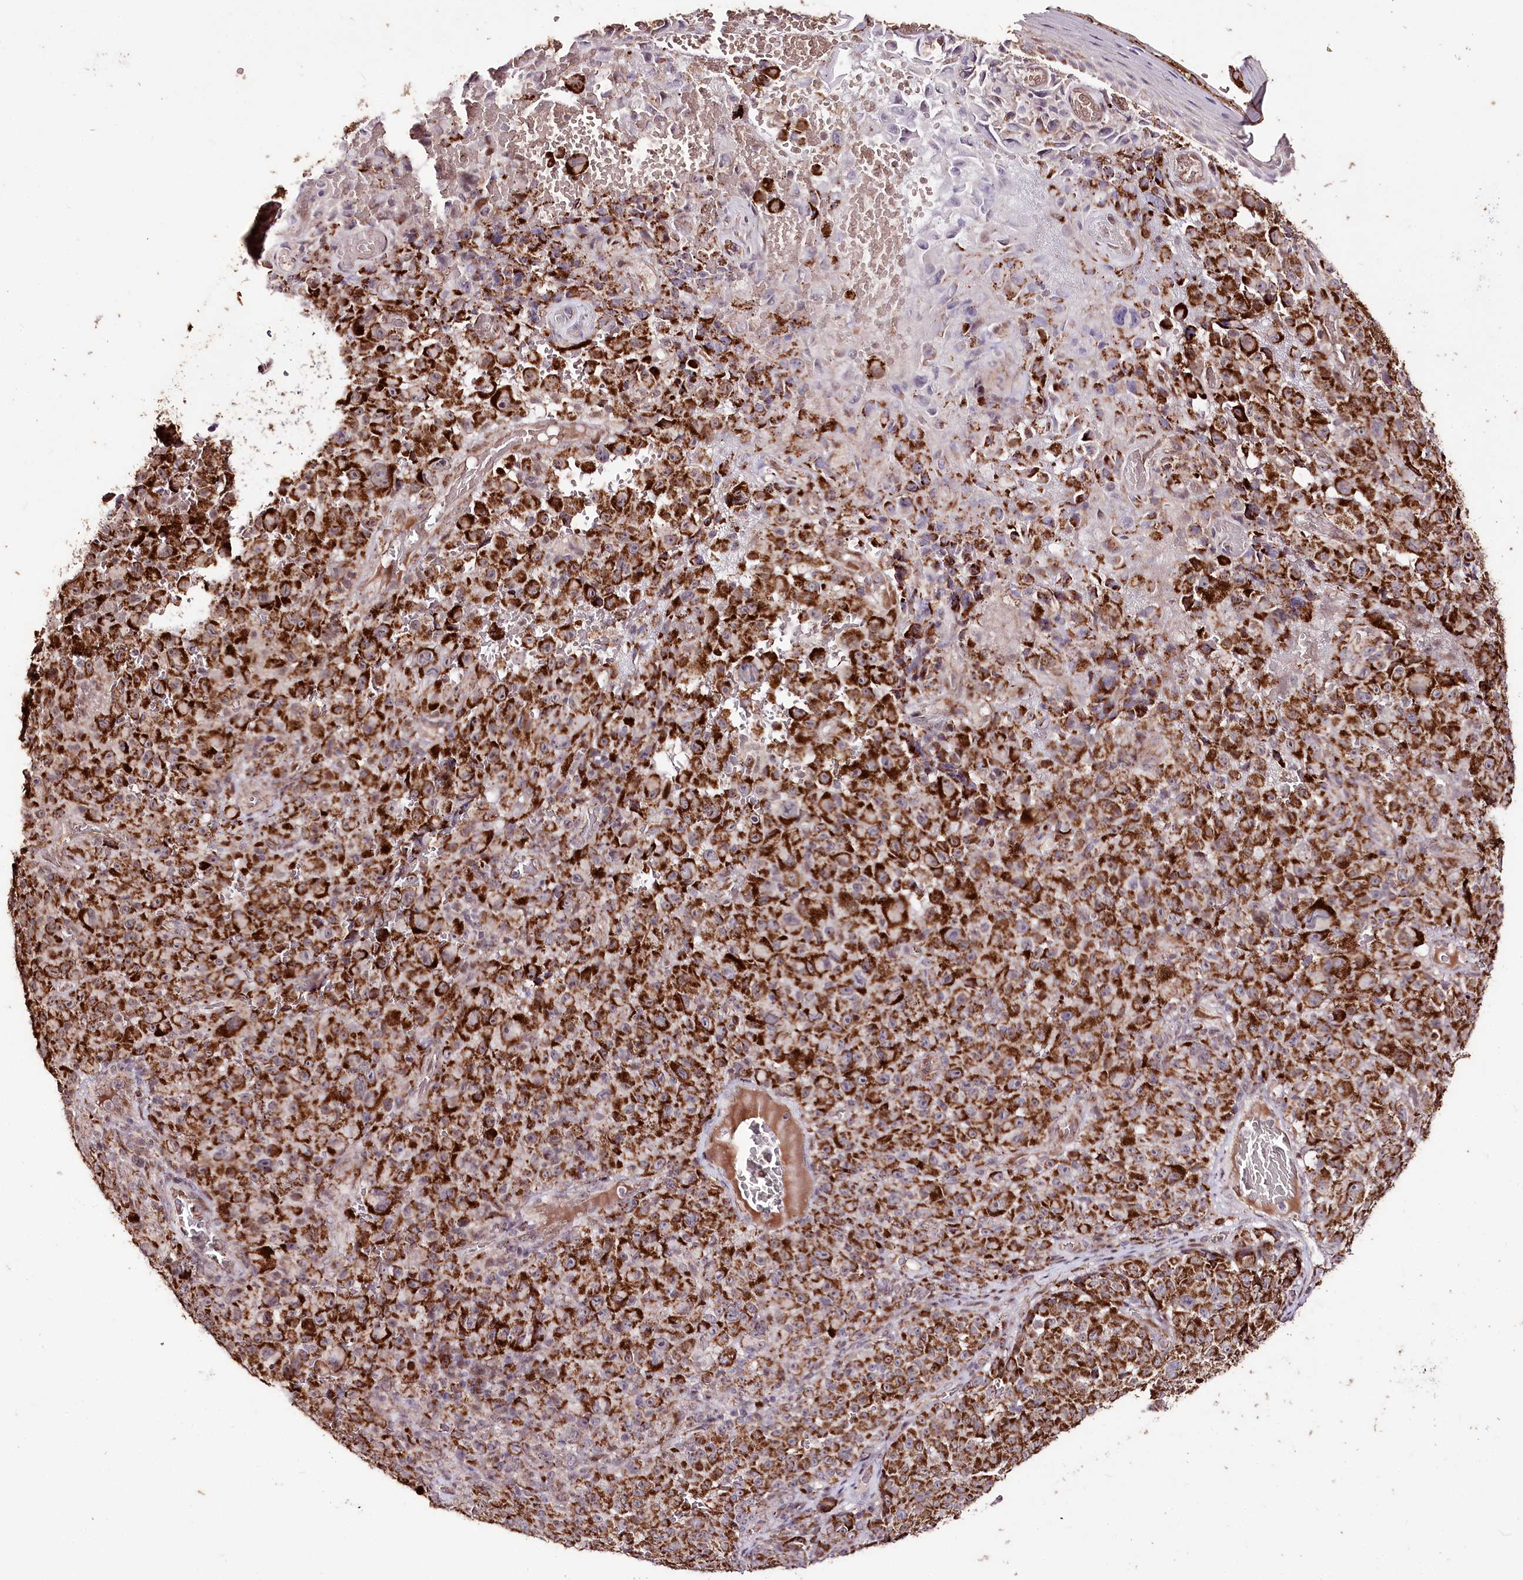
{"staining": {"intensity": "strong", "quantity": ">75%", "location": "cytoplasmic/membranous"}, "tissue": "melanoma", "cell_type": "Tumor cells", "image_type": "cancer", "snomed": [{"axis": "morphology", "description": "Malignant melanoma, NOS"}, {"axis": "topography", "description": "Skin"}], "caption": "Tumor cells display high levels of strong cytoplasmic/membranous expression in about >75% of cells in human melanoma. The staining was performed using DAB (3,3'-diaminobenzidine) to visualize the protein expression in brown, while the nuclei were stained in blue with hematoxylin (Magnification: 20x).", "gene": "CARD19", "patient": {"sex": "female", "age": 82}}